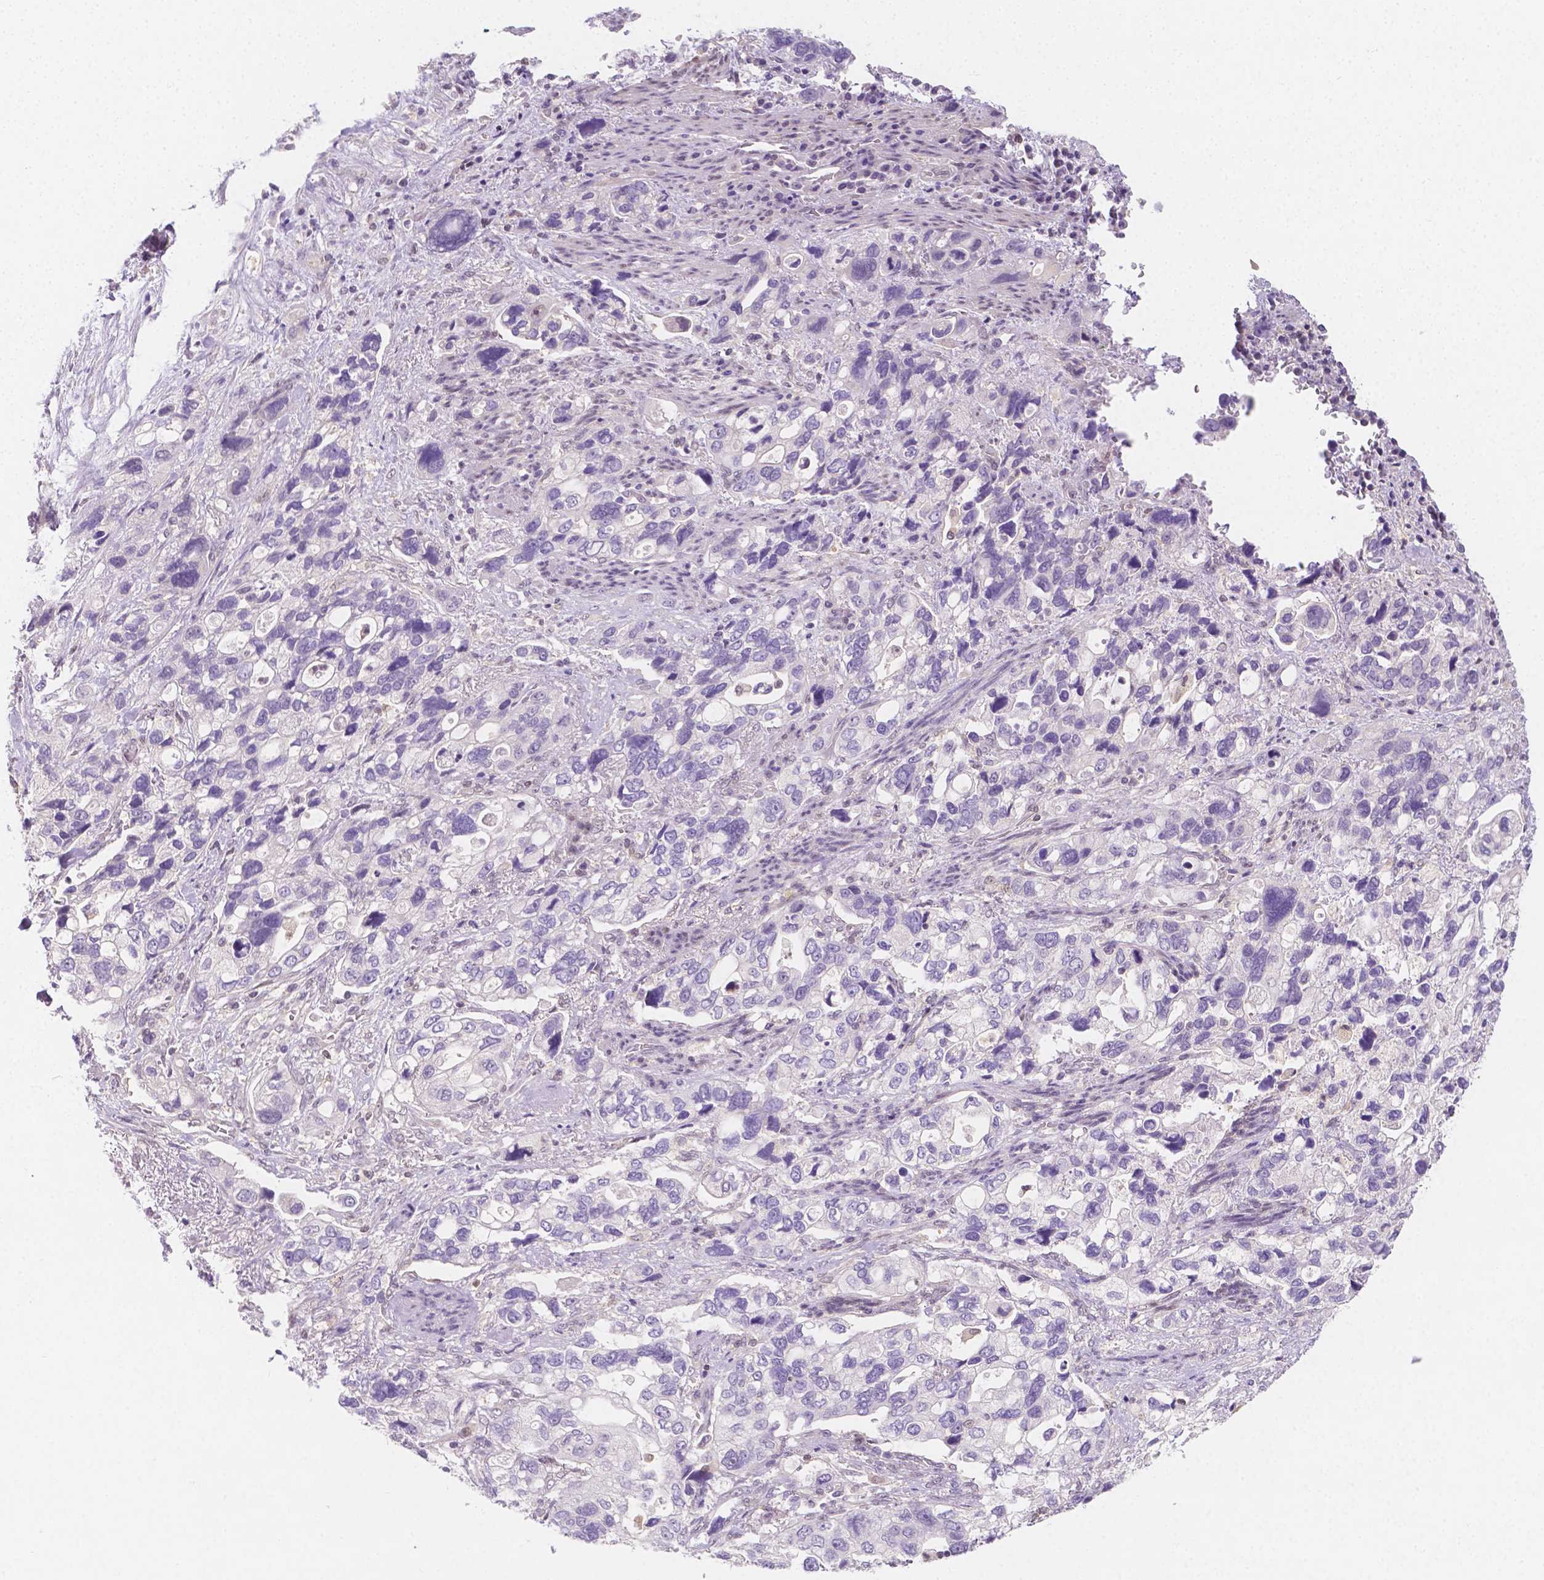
{"staining": {"intensity": "negative", "quantity": "none", "location": "none"}, "tissue": "stomach cancer", "cell_type": "Tumor cells", "image_type": "cancer", "snomed": [{"axis": "morphology", "description": "Adenocarcinoma, NOS"}, {"axis": "topography", "description": "Stomach, upper"}], "caption": "The micrograph reveals no significant staining in tumor cells of stomach cancer (adenocarcinoma).", "gene": "SGTB", "patient": {"sex": "female", "age": 81}}